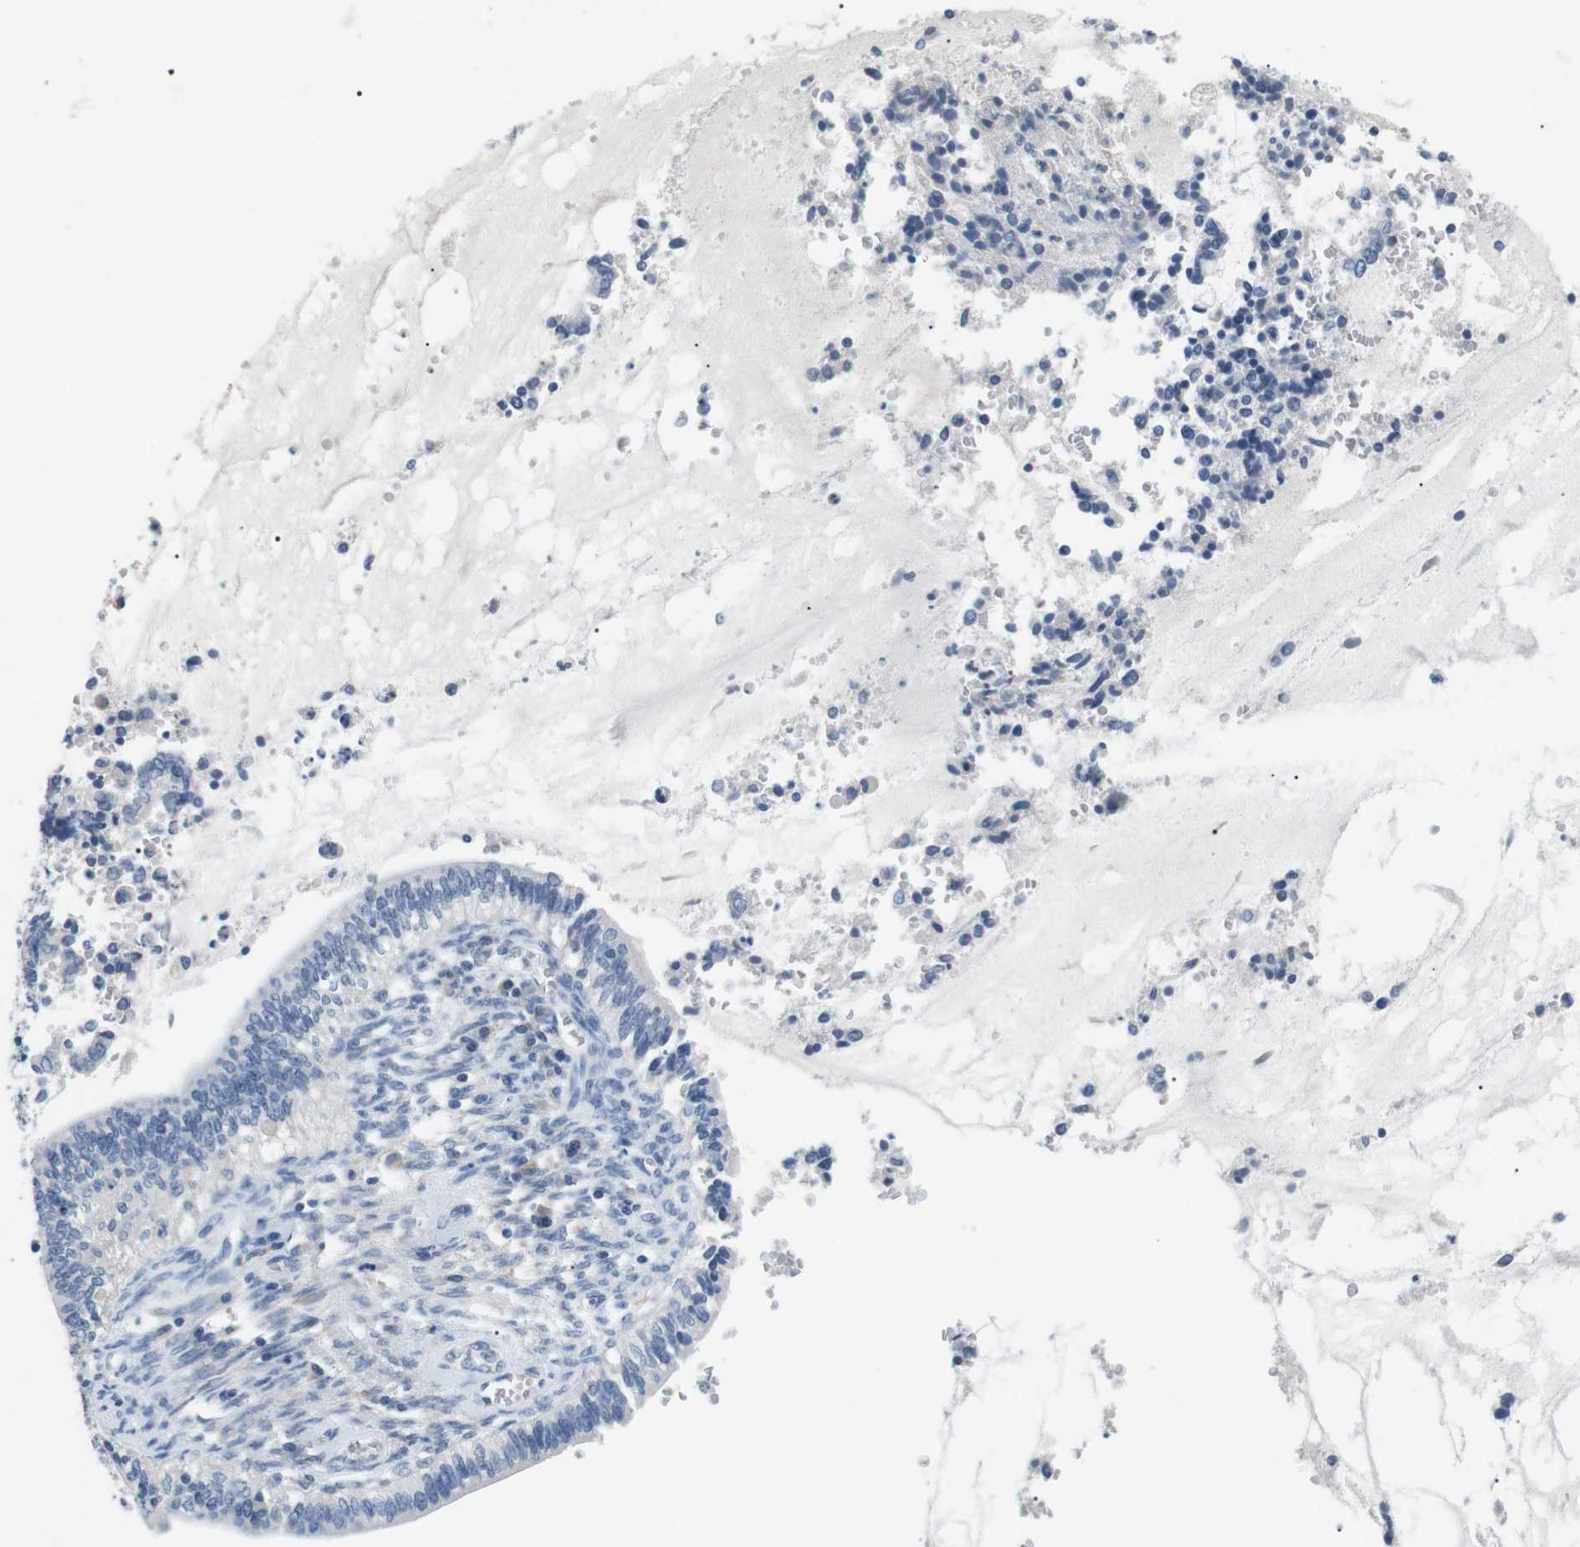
{"staining": {"intensity": "negative", "quantity": "none", "location": "none"}, "tissue": "cervical cancer", "cell_type": "Tumor cells", "image_type": "cancer", "snomed": [{"axis": "morphology", "description": "Adenocarcinoma, NOS"}, {"axis": "topography", "description": "Cervix"}], "caption": "High magnification brightfield microscopy of cervical cancer (adenocarcinoma) stained with DAB (brown) and counterstained with hematoxylin (blue): tumor cells show no significant expression.", "gene": "FCGRT", "patient": {"sex": "female", "age": 44}}